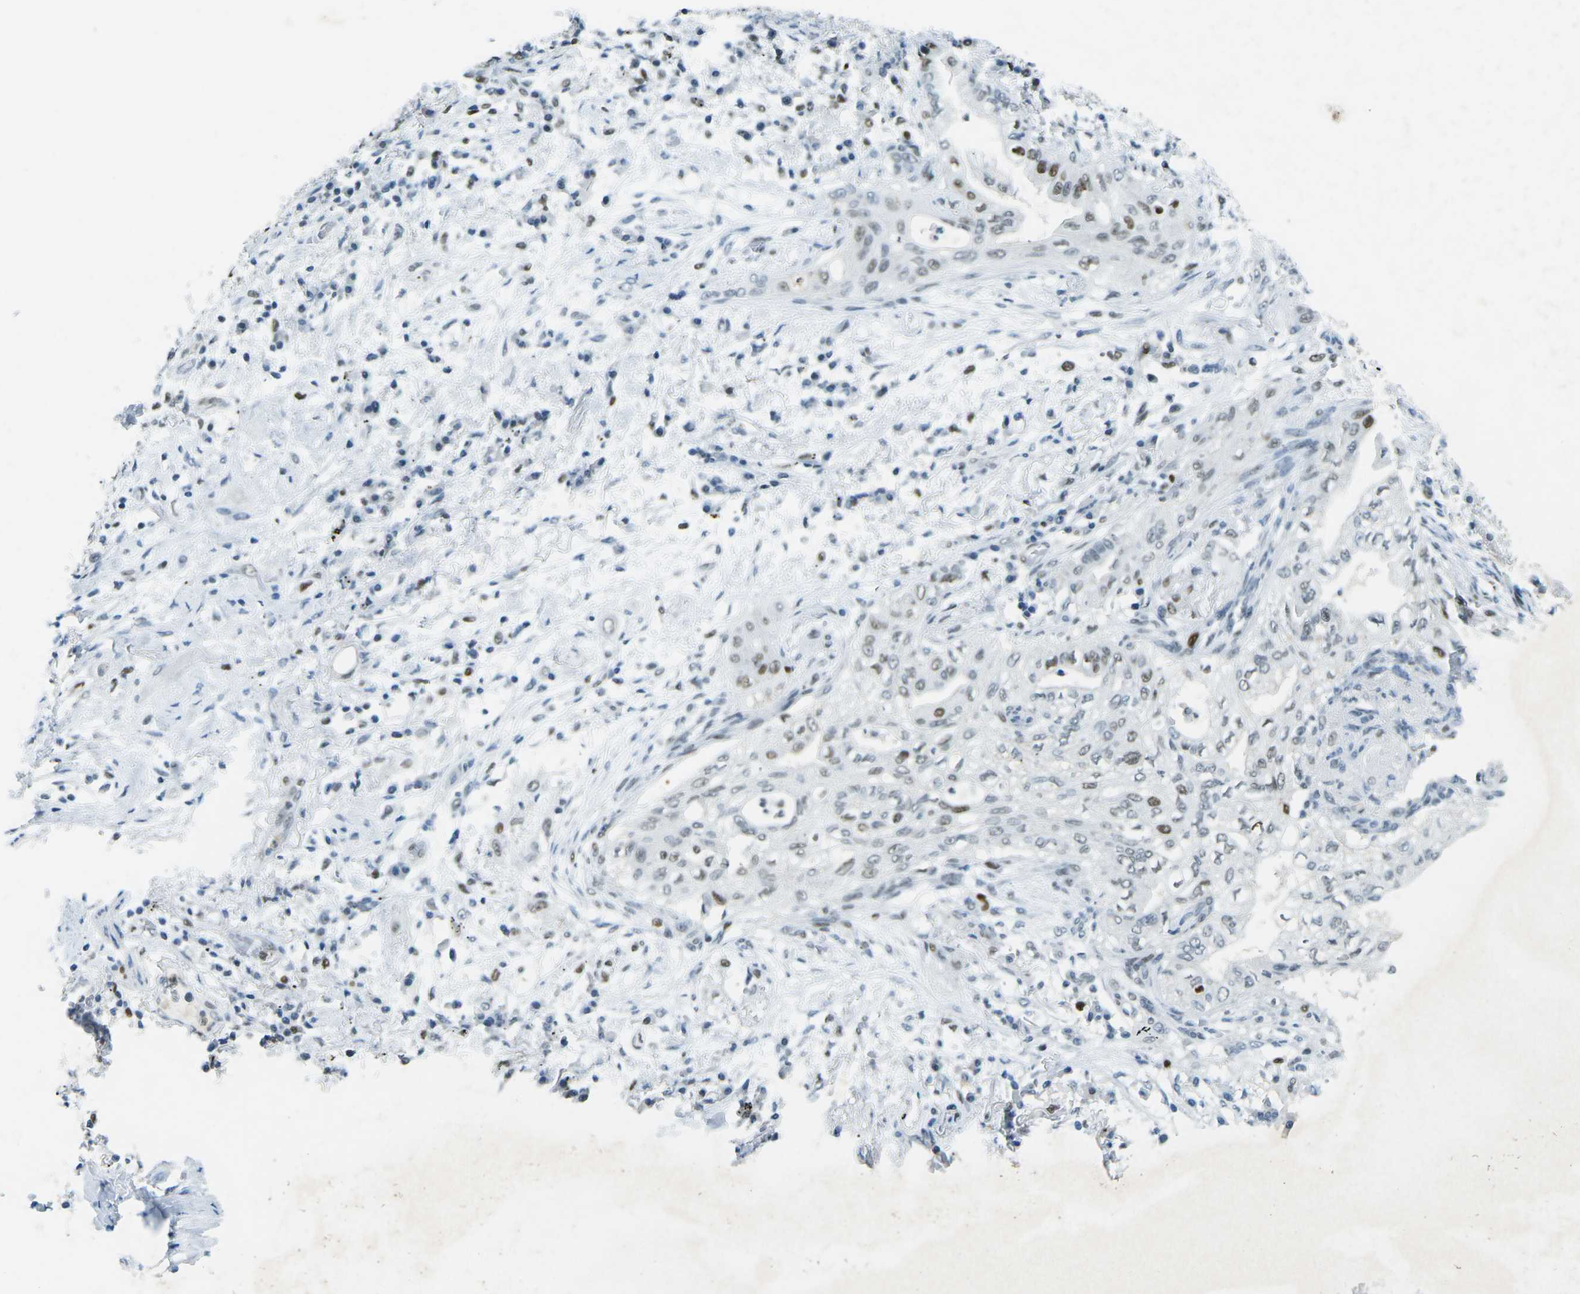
{"staining": {"intensity": "moderate", "quantity": "25%-75%", "location": "nuclear"}, "tissue": "lung cancer", "cell_type": "Tumor cells", "image_type": "cancer", "snomed": [{"axis": "morphology", "description": "Normal tissue, NOS"}, {"axis": "morphology", "description": "Adenocarcinoma, NOS"}, {"axis": "topography", "description": "Bronchus"}, {"axis": "topography", "description": "Lung"}], "caption": "Immunohistochemistry of adenocarcinoma (lung) exhibits medium levels of moderate nuclear positivity in approximately 25%-75% of tumor cells.", "gene": "RB1", "patient": {"sex": "female", "age": 70}}